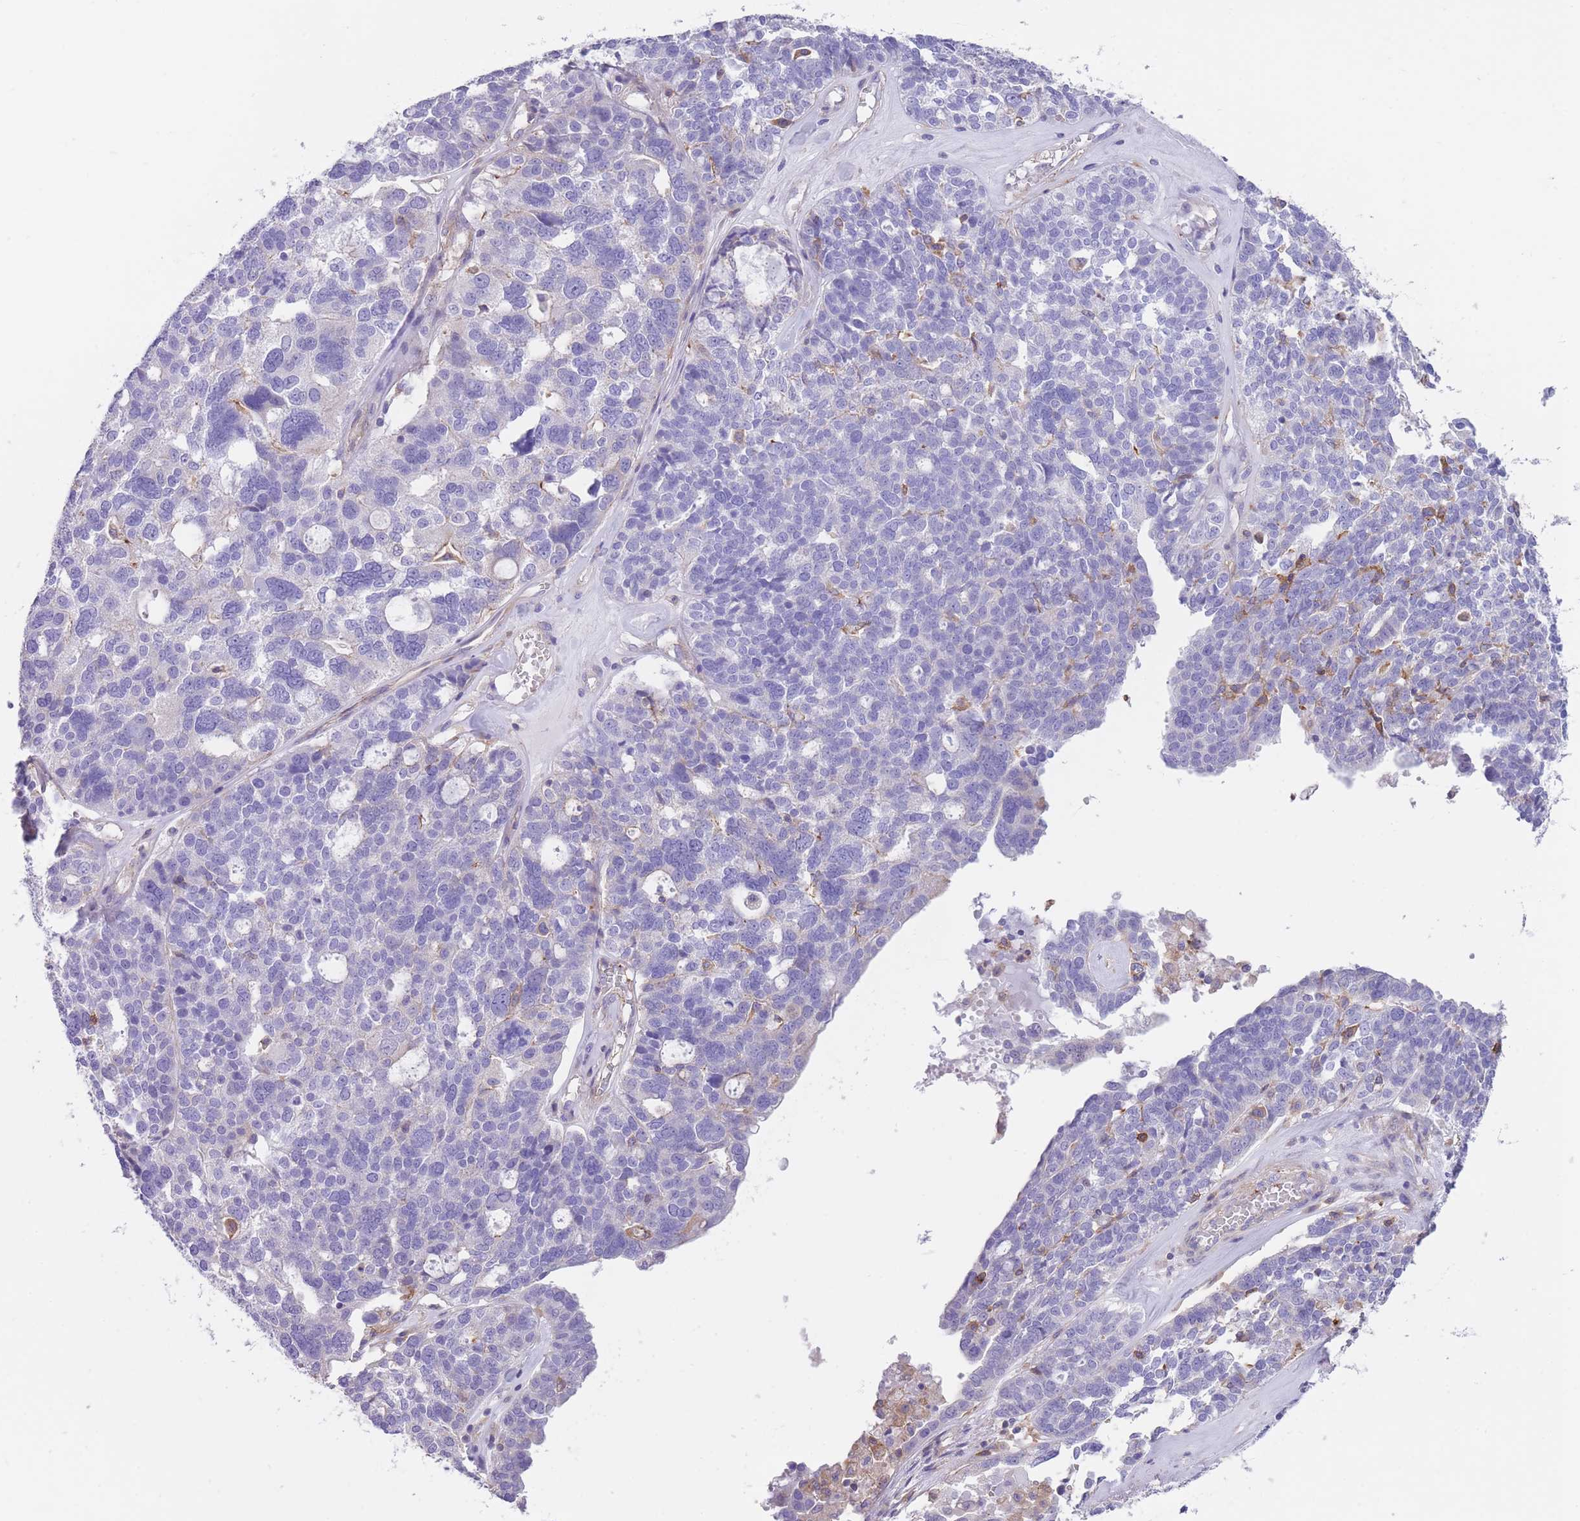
{"staining": {"intensity": "negative", "quantity": "none", "location": "none"}, "tissue": "ovarian cancer", "cell_type": "Tumor cells", "image_type": "cancer", "snomed": [{"axis": "morphology", "description": "Cystadenocarcinoma, serous, NOS"}, {"axis": "topography", "description": "Ovary"}], "caption": "Ovarian cancer (serous cystadenocarcinoma) stained for a protein using IHC exhibits no expression tumor cells.", "gene": "LDB3", "patient": {"sex": "female", "age": 59}}